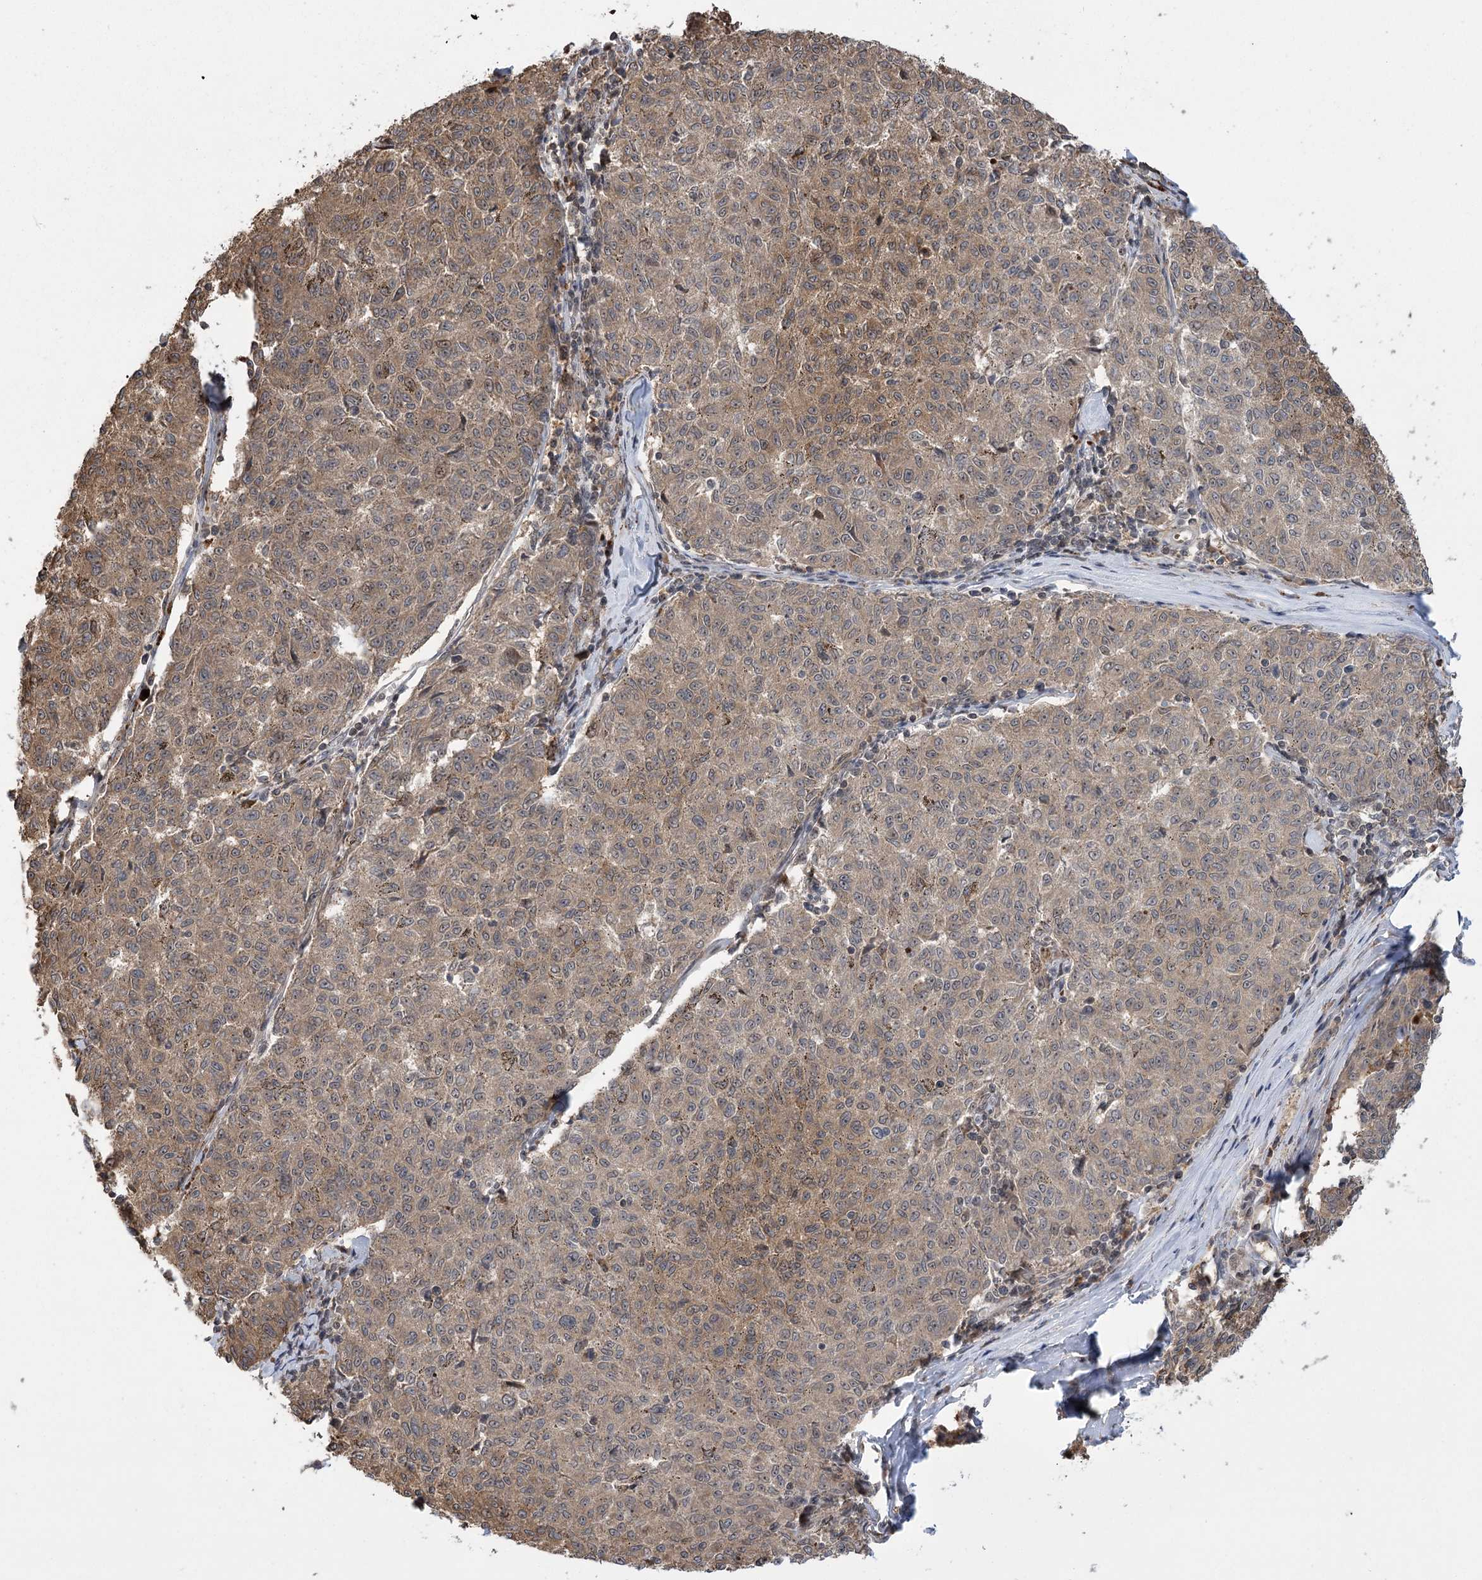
{"staining": {"intensity": "weak", "quantity": ">75%", "location": "cytoplasmic/membranous"}, "tissue": "melanoma", "cell_type": "Tumor cells", "image_type": "cancer", "snomed": [{"axis": "morphology", "description": "Malignant melanoma, NOS"}, {"axis": "topography", "description": "Skin"}], "caption": "A micrograph showing weak cytoplasmic/membranous staining in approximately >75% of tumor cells in melanoma, as visualized by brown immunohistochemical staining.", "gene": "SERGEF", "patient": {"sex": "female", "age": 72}}